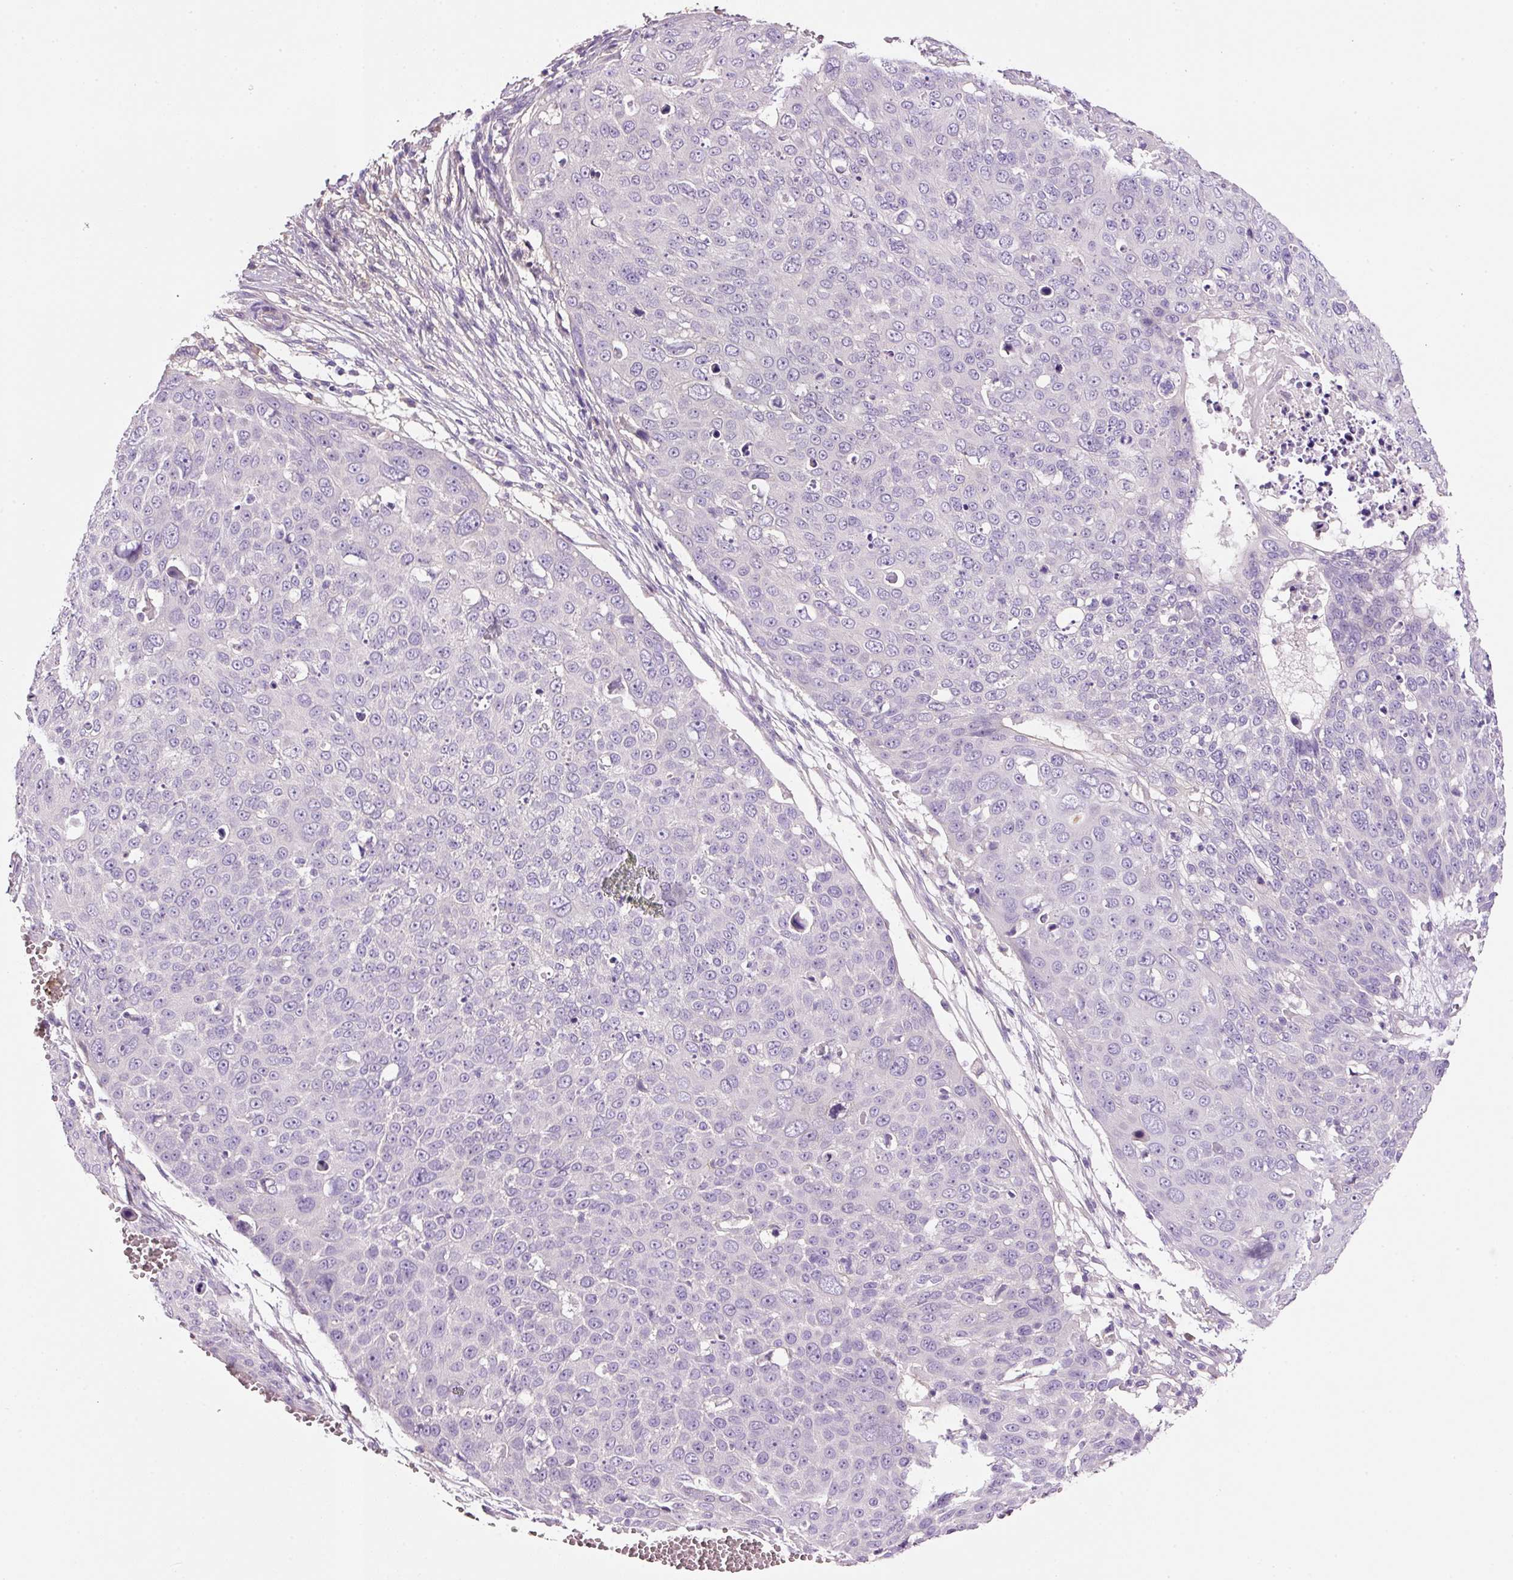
{"staining": {"intensity": "negative", "quantity": "none", "location": "none"}, "tissue": "skin cancer", "cell_type": "Tumor cells", "image_type": "cancer", "snomed": [{"axis": "morphology", "description": "Squamous cell carcinoma, NOS"}, {"axis": "topography", "description": "Skin"}], "caption": "The histopathology image reveals no significant expression in tumor cells of skin cancer (squamous cell carcinoma). (DAB (3,3'-diaminobenzidine) IHC visualized using brightfield microscopy, high magnification).", "gene": "SOS2", "patient": {"sex": "male", "age": 71}}